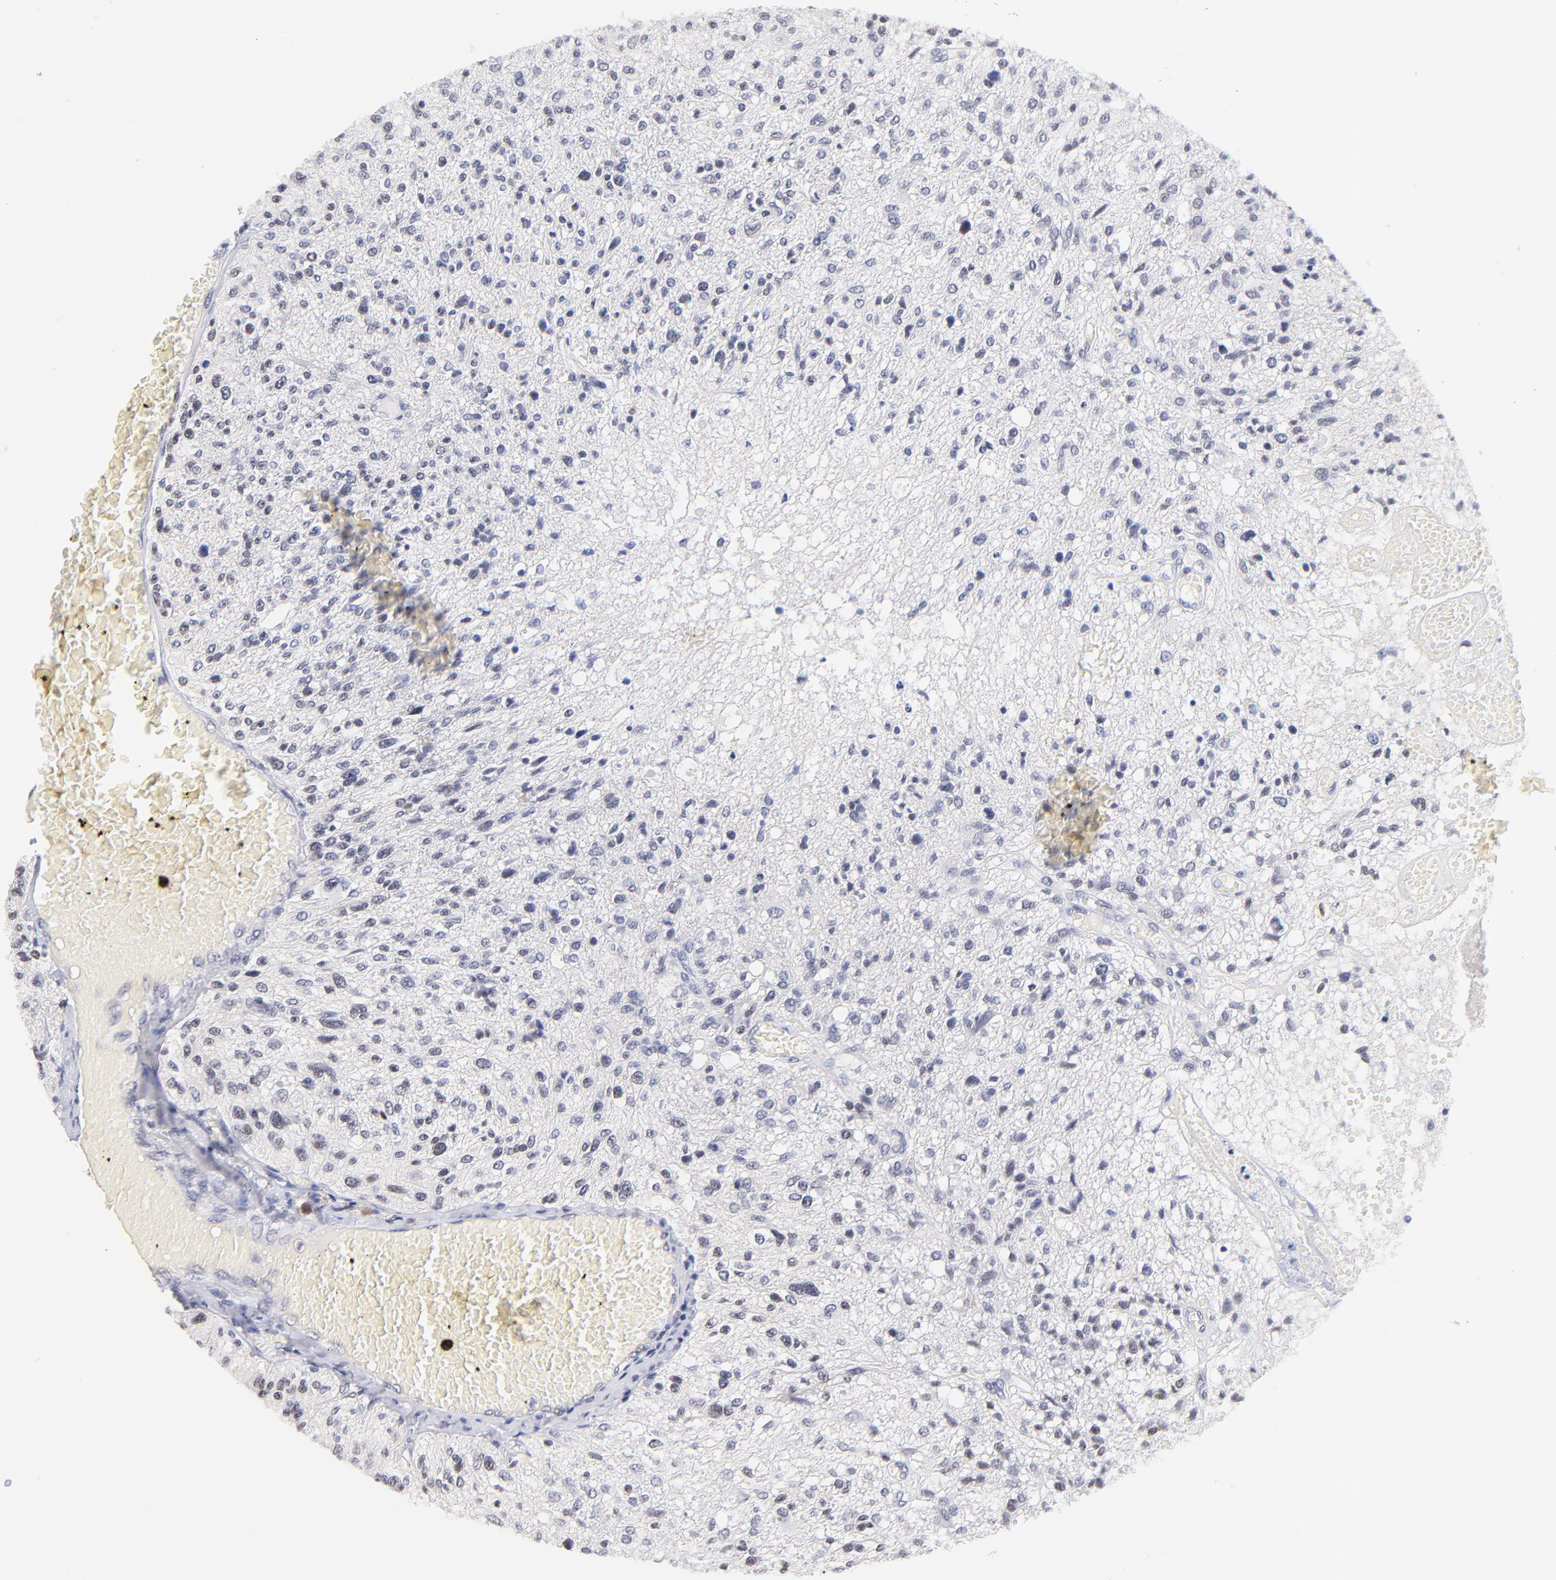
{"staining": {"intensity": "negative", "quantity": "none", "location": "none"}, "tissue": "glioma", "cell_type": "Tumor cells", "image_type": "cancer", "snomed": [{"axis": "morphology", "description": "Glioma, malignant, High grade"}, {"axis": "topography", "description": "Cerebral cortex"}], "caption": "Photomicrograph shows no protein positivity in tumor cells of glioma tissue.", "gene": "ZNF74", "patient": {"sex": "male", "age": 76}}